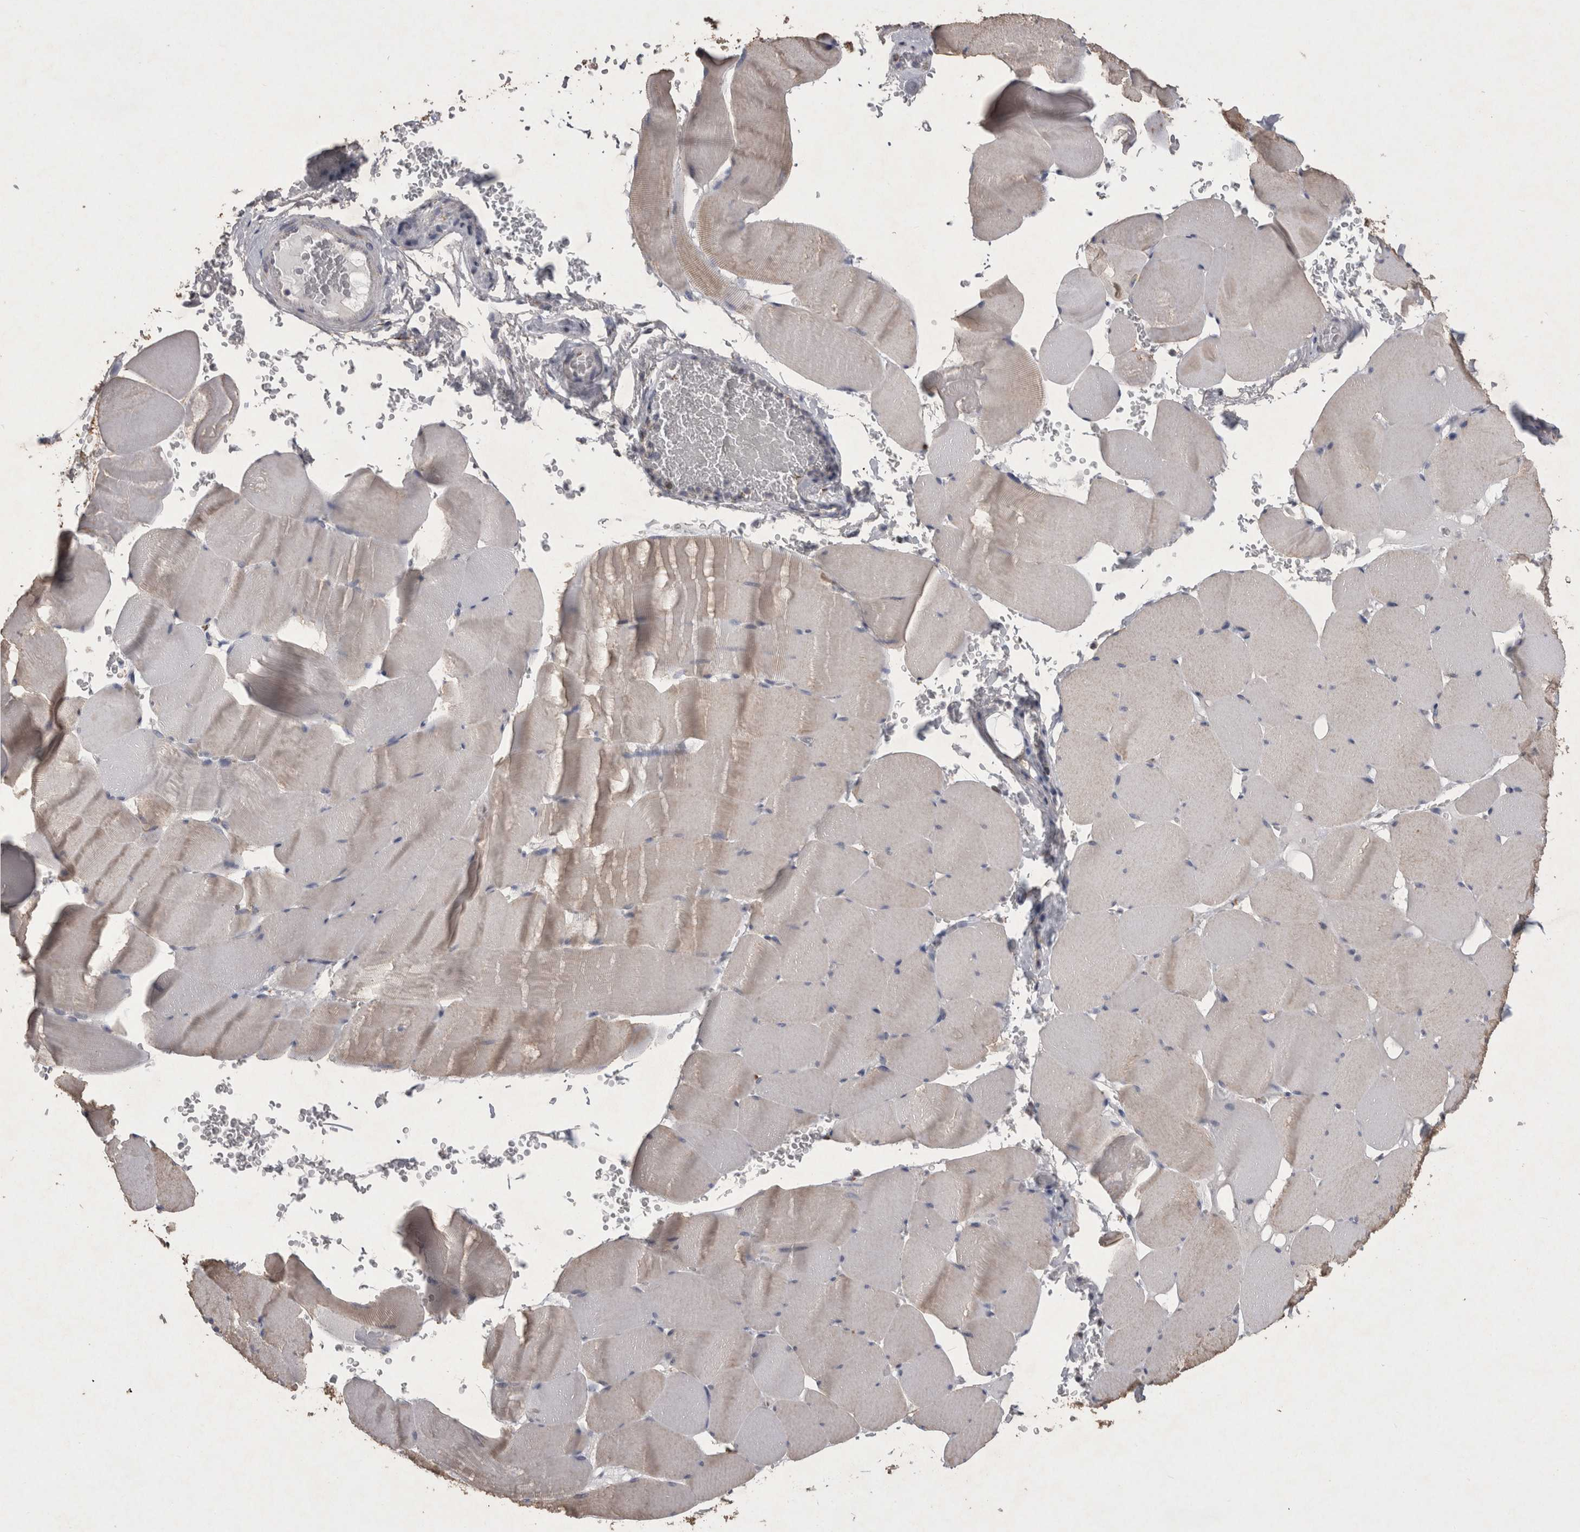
{"staining": {"intensity": "weak", "quantity": "<25%", "location": "cytoplasmic/membranous"}, "tissue": "skeletal muscle", "cell_type": "Myocytes", "image_type": "normal", "snomed": [{"axis": "morphology", "description": "Normal tissue, NOS"}, {"axis": "topography", "description": "Skeletal muscle"}], "caption": "This is an immunohistochemistry (IHC) micrograph of unremarkable human skeletal muscle. There is no expression in myocytes.", "gene": "DKK3", "patient": {"sex": "male", "age": 62}}